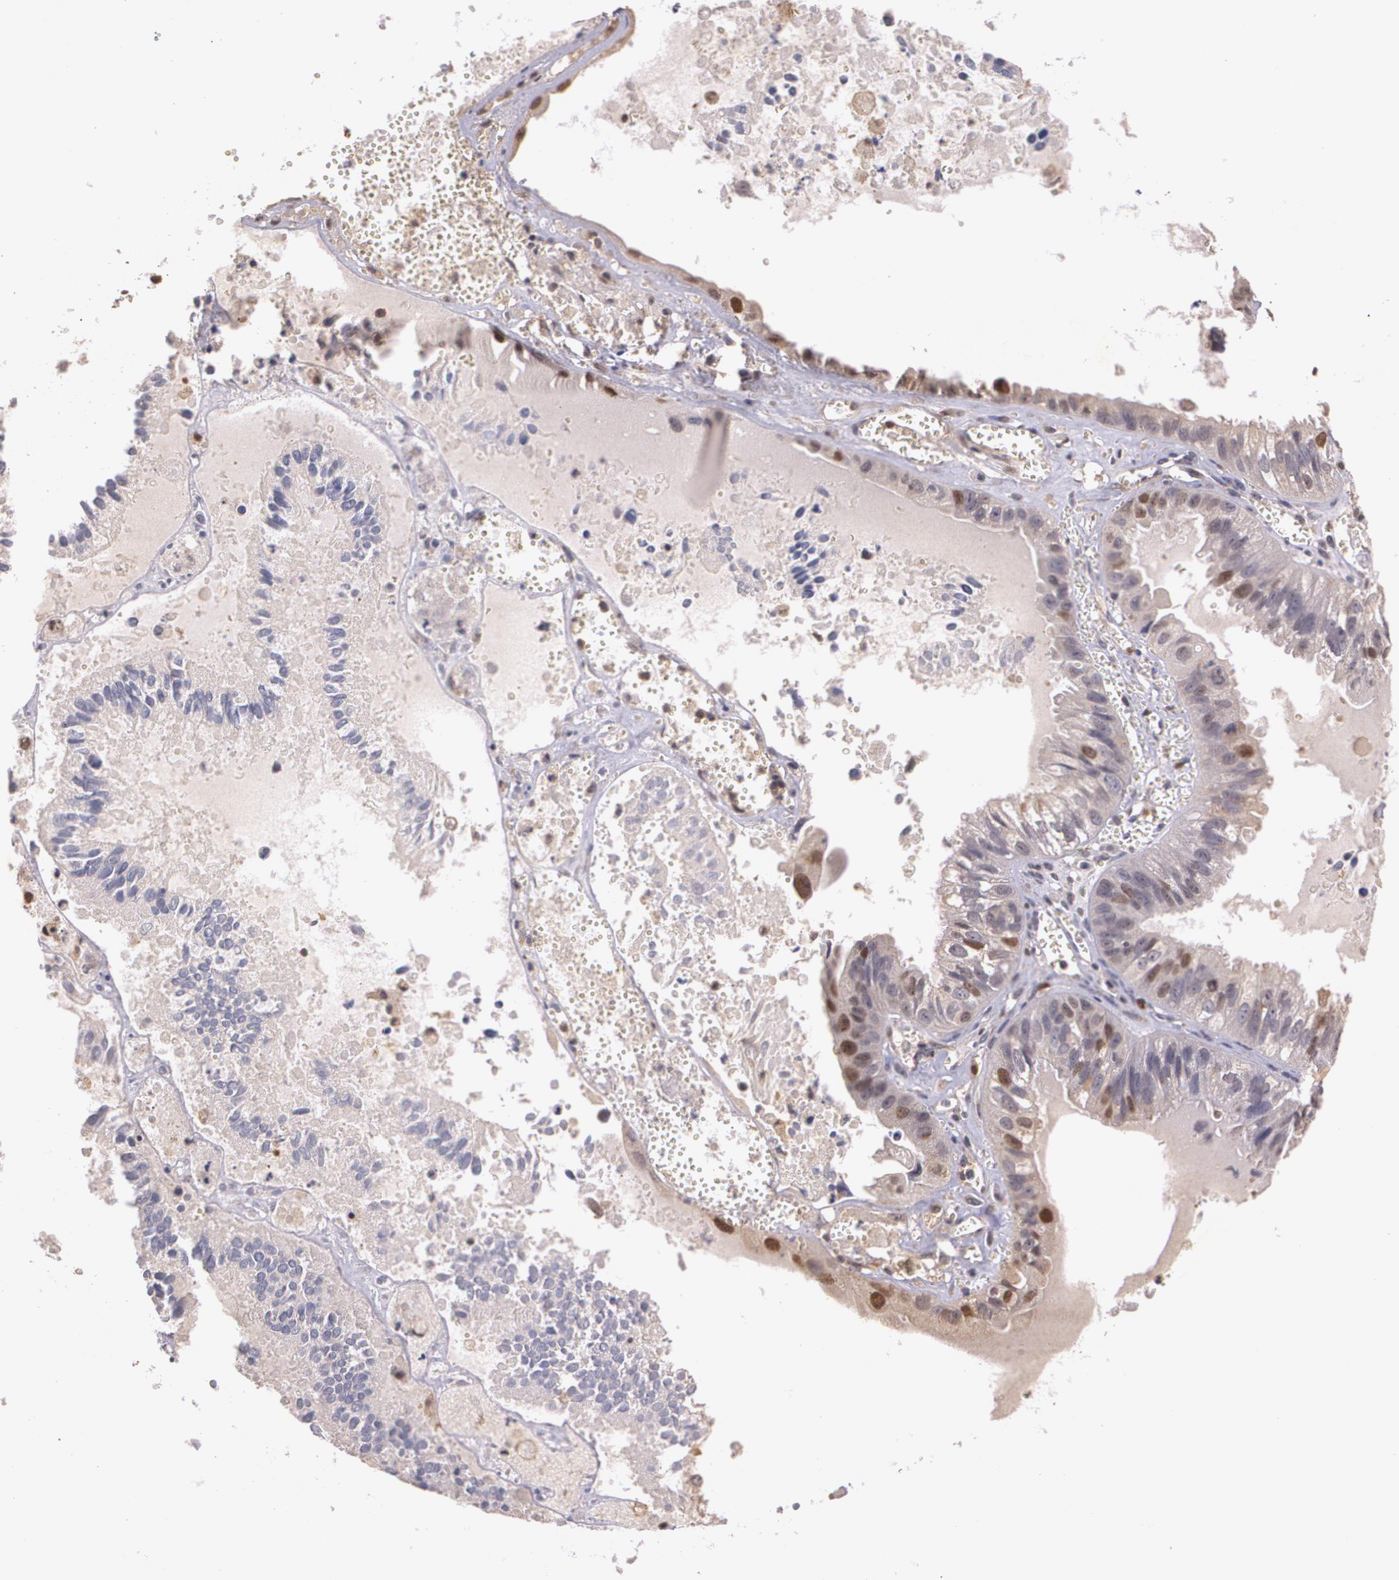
{"staining": {"intensity": "moderate", "quantity": "25%-75%", "location": "nuclear"}, "tissue": "ovarian cancer", "cell_type": "Tumor cells", "image_type": "cancer", "snomed": [{"axis": "morphology", "description": "Carcinoma, endometroid"}, {"axis": "topography", "description": "Ovary"}], "caption": "The photomicrograph reveals a brown stain indicating the presence of a protein in the nuclear of tumor cells in ovarian cancer. Nuclei are stained in blue.", "gene": "BRCA1", "patient": {"sex": "female", "age": 85}}